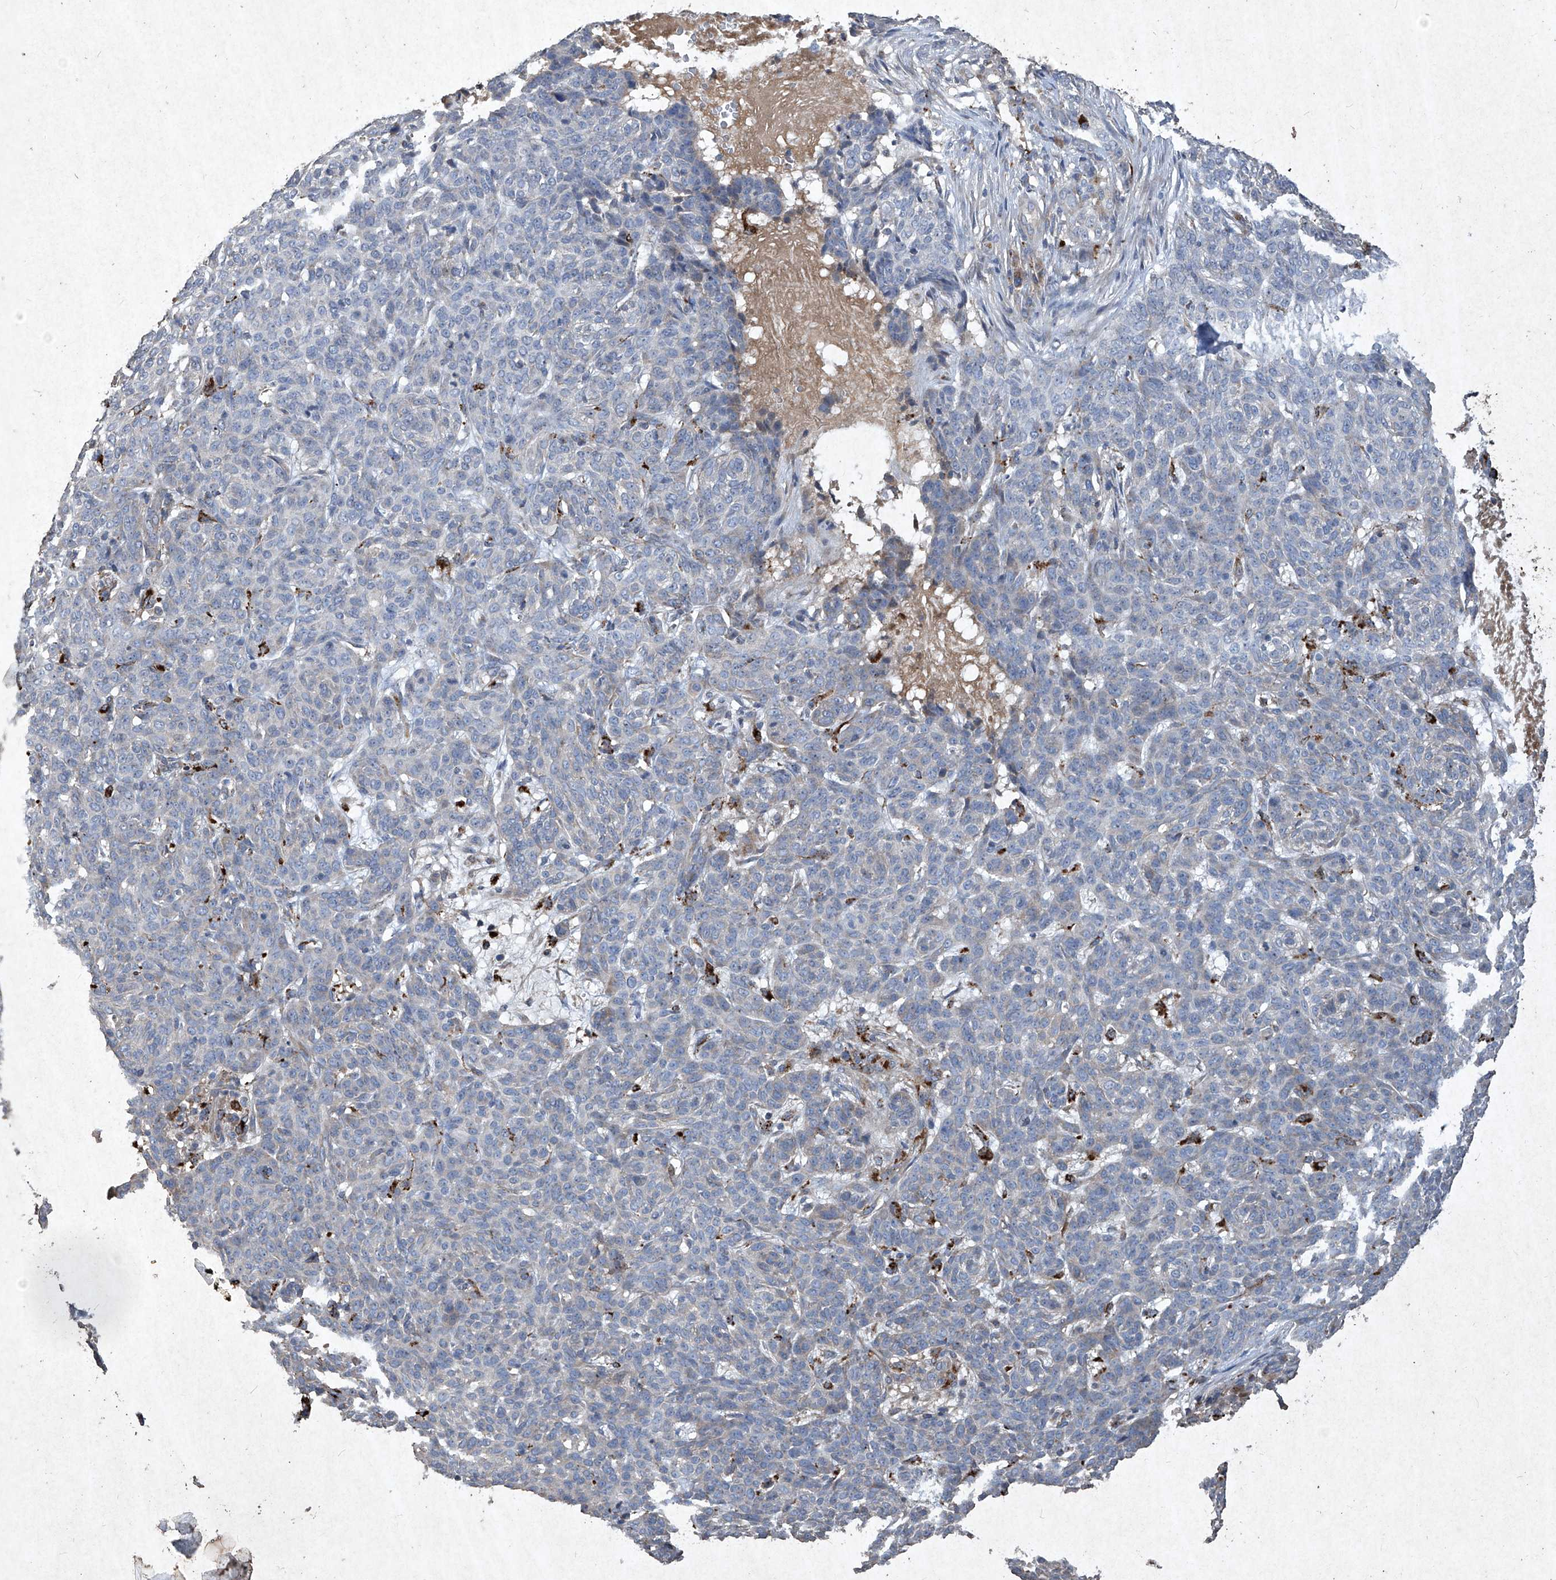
{"staining": {"intensity": "negative", "quantity": "none", "location": "none"}, "tissue": "skin cancer", "cell_type": "Tumor cells", "image_type": "cancer", "snomed": [{"axis": "morphology", "description": "Basal cell carcinoma"}, {"axis": "topography", "description": "Skin"}], "caption": "Basal cell carcinoma (skin) was stained to show a protein in brown. There is no significant staining in tumor cells.", "gene": "MED16", "patient": {"sex": "male", "age": 85}}